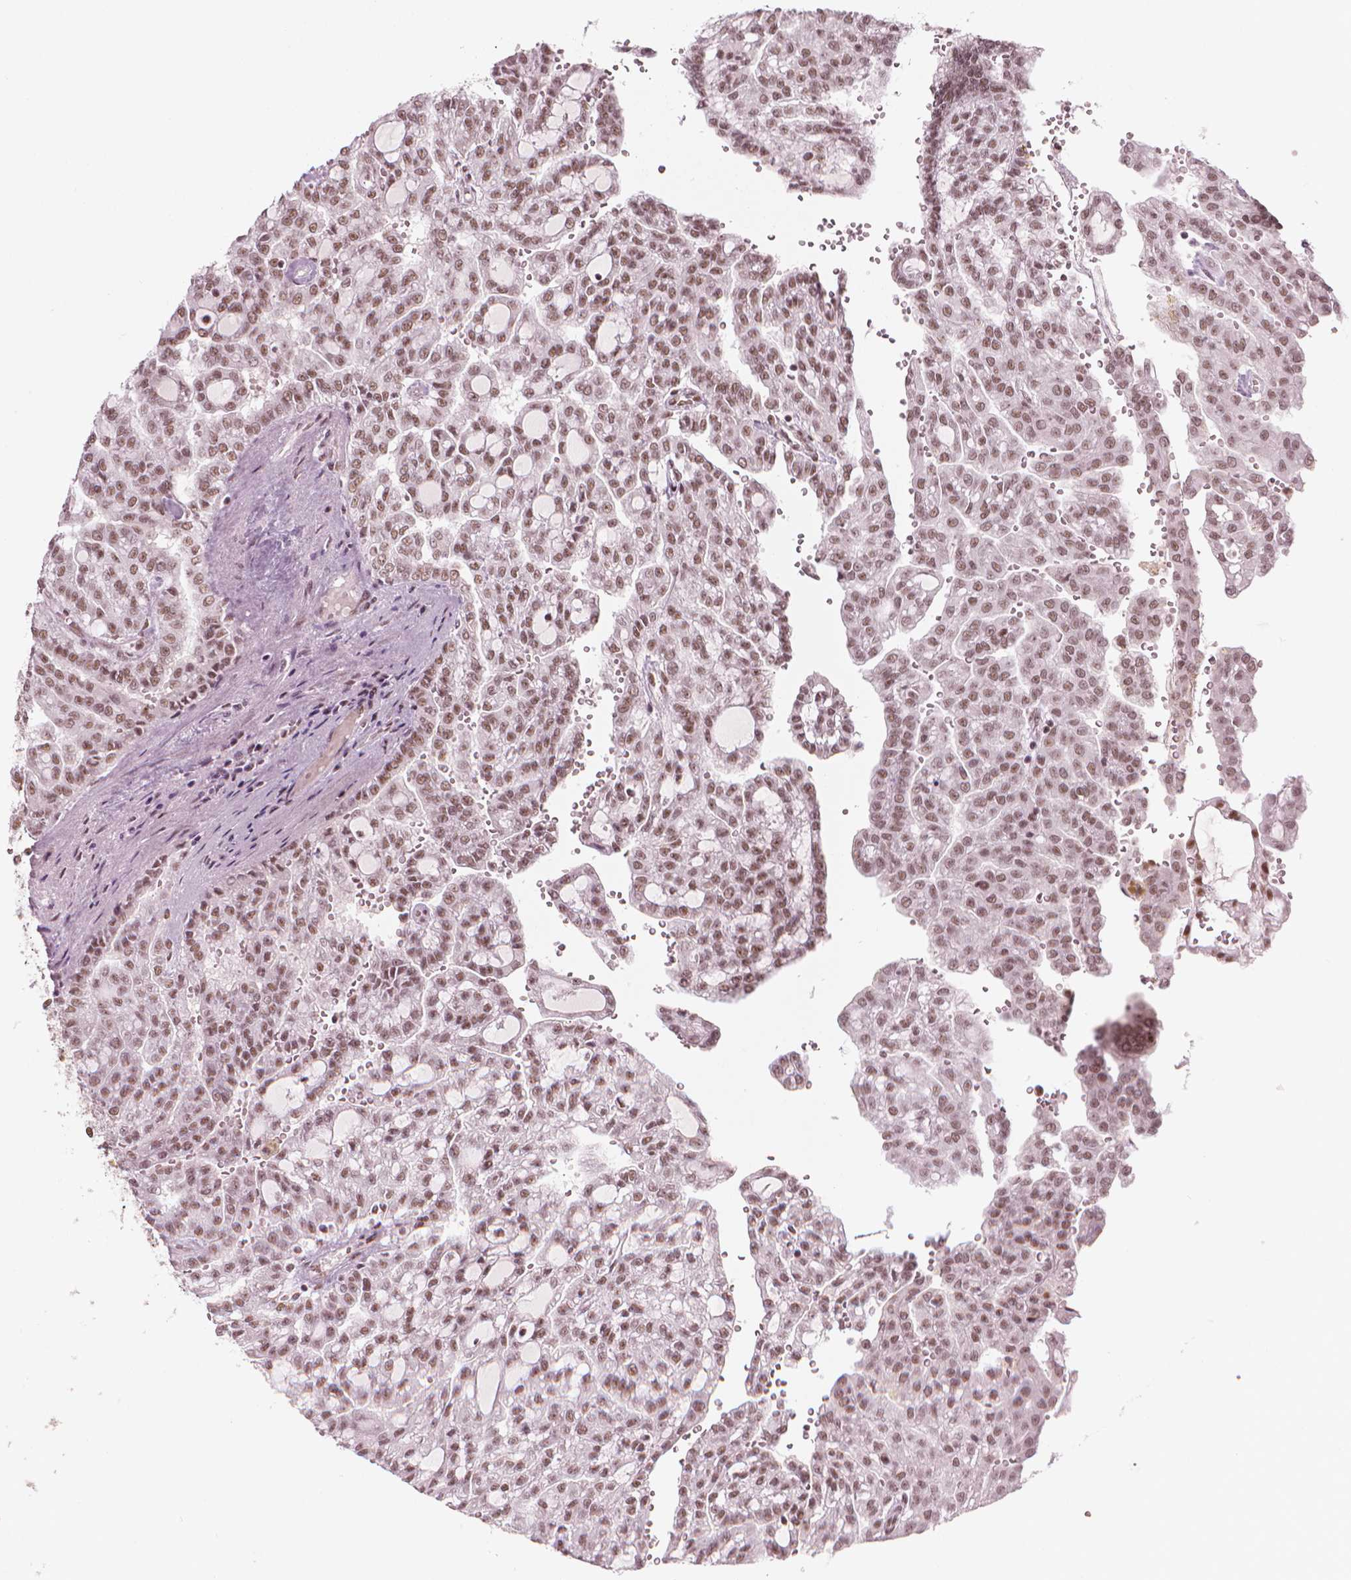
{"staining": {"intensity": "moderate", "quantity": ">75%", "location": "nuclear"}, "tissue": "renal cancer", "cell_type": "Tumor cells", "image_type": "cancer", "snomed": [{"axis": "morphology", "description": "Adenocarcinoma, NOS"}, {"axis": "topography", "description": "Kidney"}], "caption": "A micrograph showing moderate nuclear staining in approximately >75% of tumor cells in renal cancer, as visualized by brown immunohistochemical staining.", "gene": "ELF2", "patient": {"sex": "male", "age": 63}}